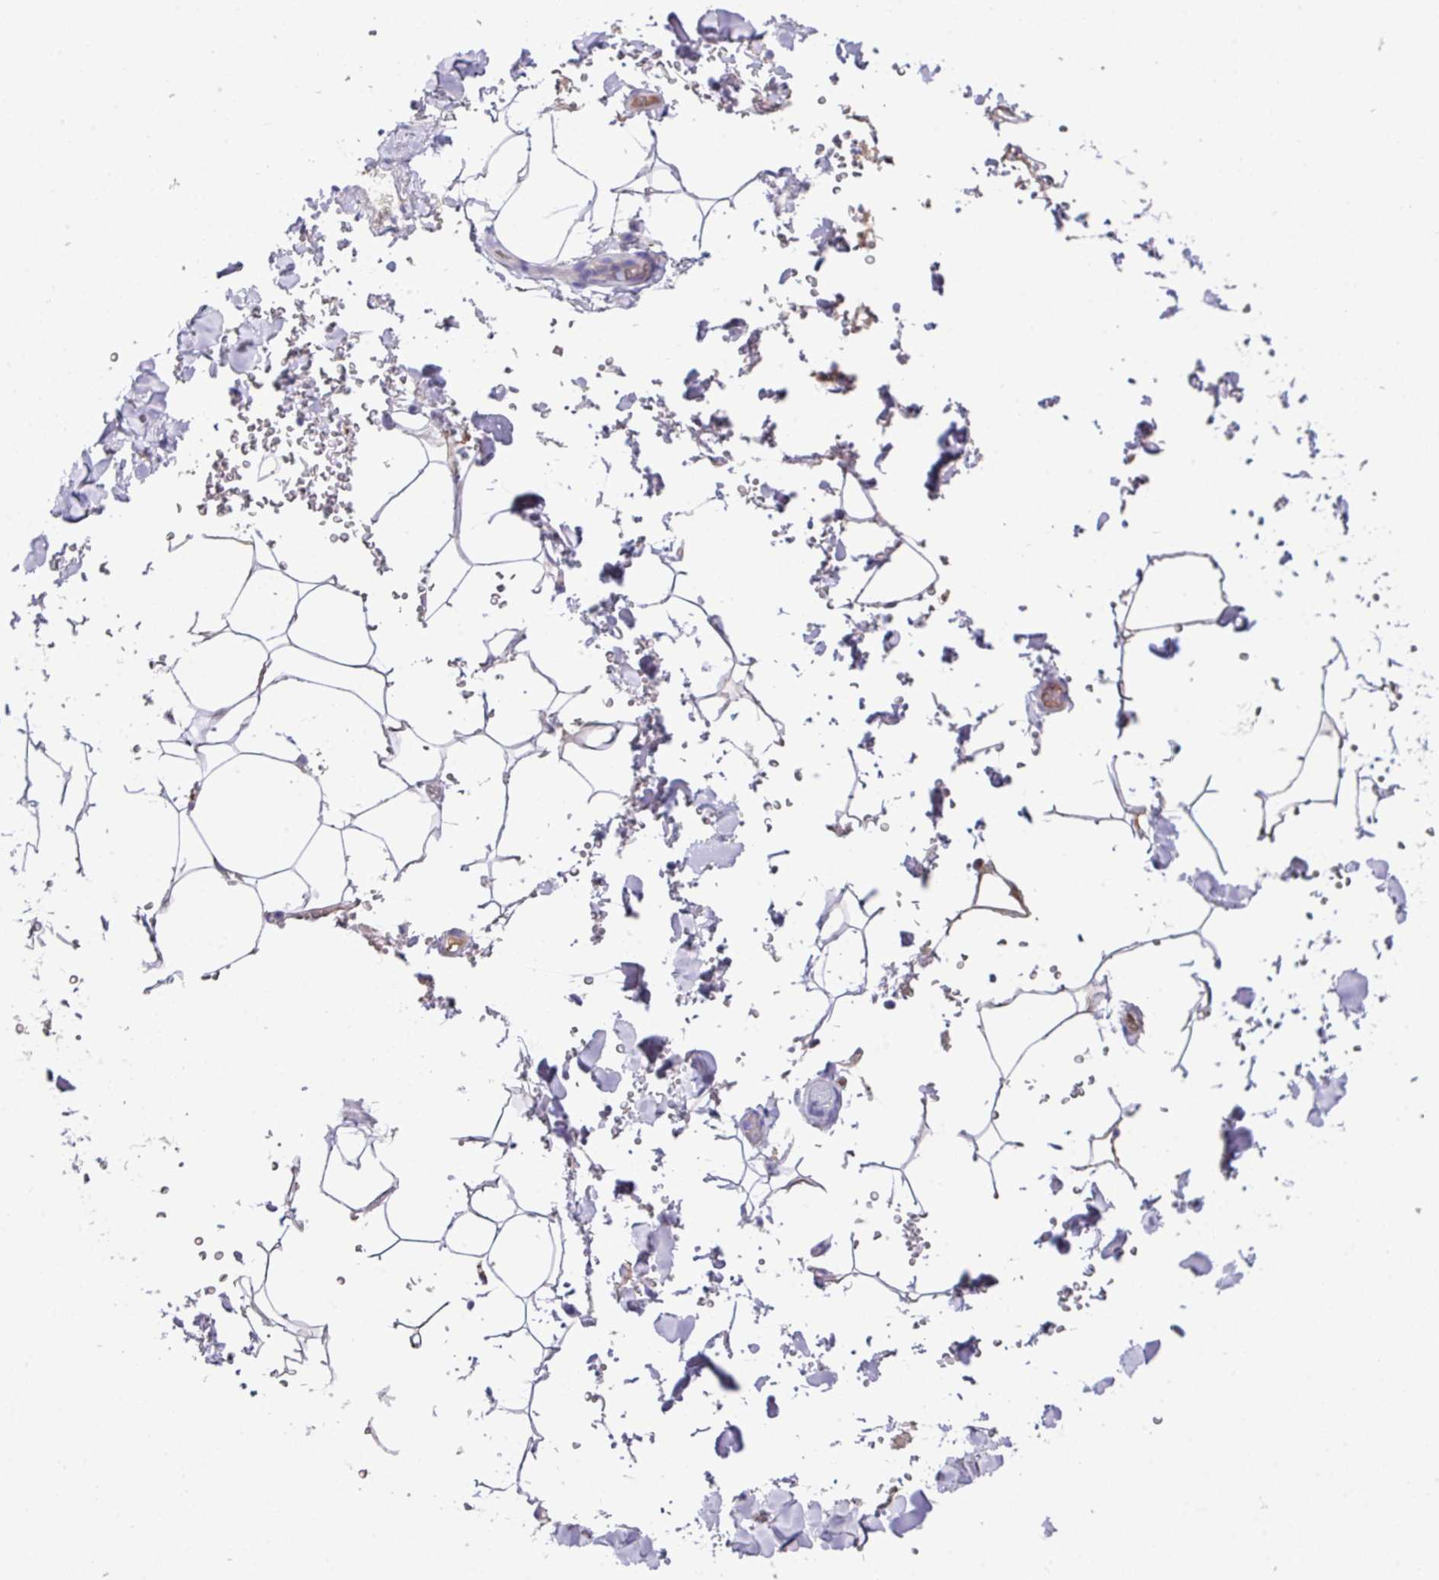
{"staining": {"intensity": "moderate", "quantity": "25%-75%", "location": "cytoplasmic/membranous"}, "tissue": "adipose tissue", "cell_type": "Adipocytes", "image_type": "normal", "snomed": [{"axis": "morphology", "description": "Normal tissue, NOS"}, {"axis": "topography", "description": "Rectum"}, {"axis": "topography", "description": "Peripheral nerve tissue"}], "caption": "Moderate cytoplasmic/membranous protein expression is seen in about 25%-75% of adipocytes in adipose tissue. The protein is shown in brown color, while the nuclei are stained blue.", "gene": "DNAL1", "patient": {"sex": "female", "age": 69}}